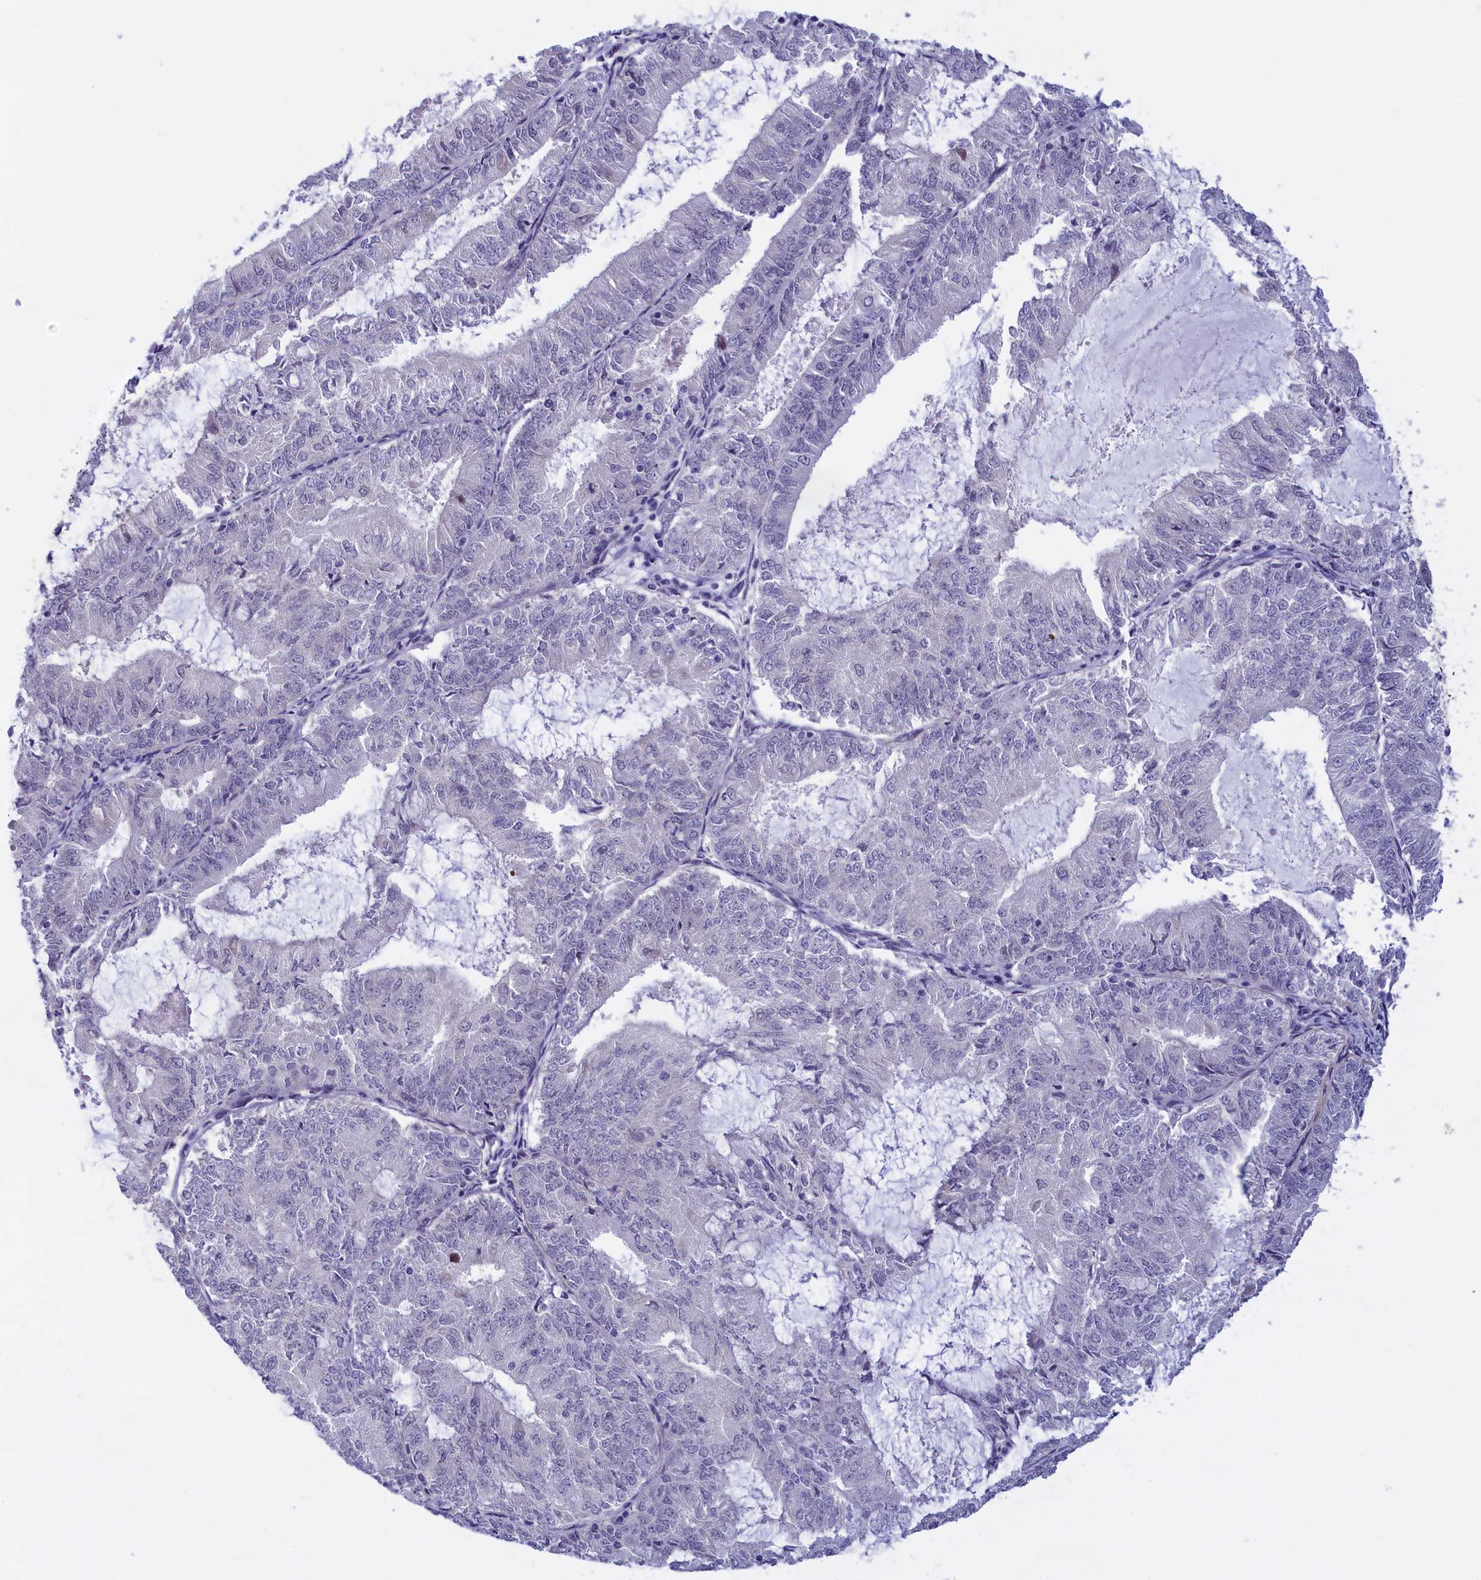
{"staining": {"intensity": "negative", "quantity": "none", "location": "none"}, "tissue": "endometrial cancer", "cell_type": "Tumor cells", "image_type": "cancer", "snomed": [{"axis": "morphology", "description": "Adenocarcinoma, NOS"}, {"axis": "topography", "description": "Endometrium"}], "caption": "IHC histopathology image of neoplastic tissue: human endometrial cancer stained with DAB (3,3'-diaminobenzidine) exhibits no significant protein positivity in tumor cells.", "gene": "IGFALS", "patient": {"sex": "female", "age": 57}}